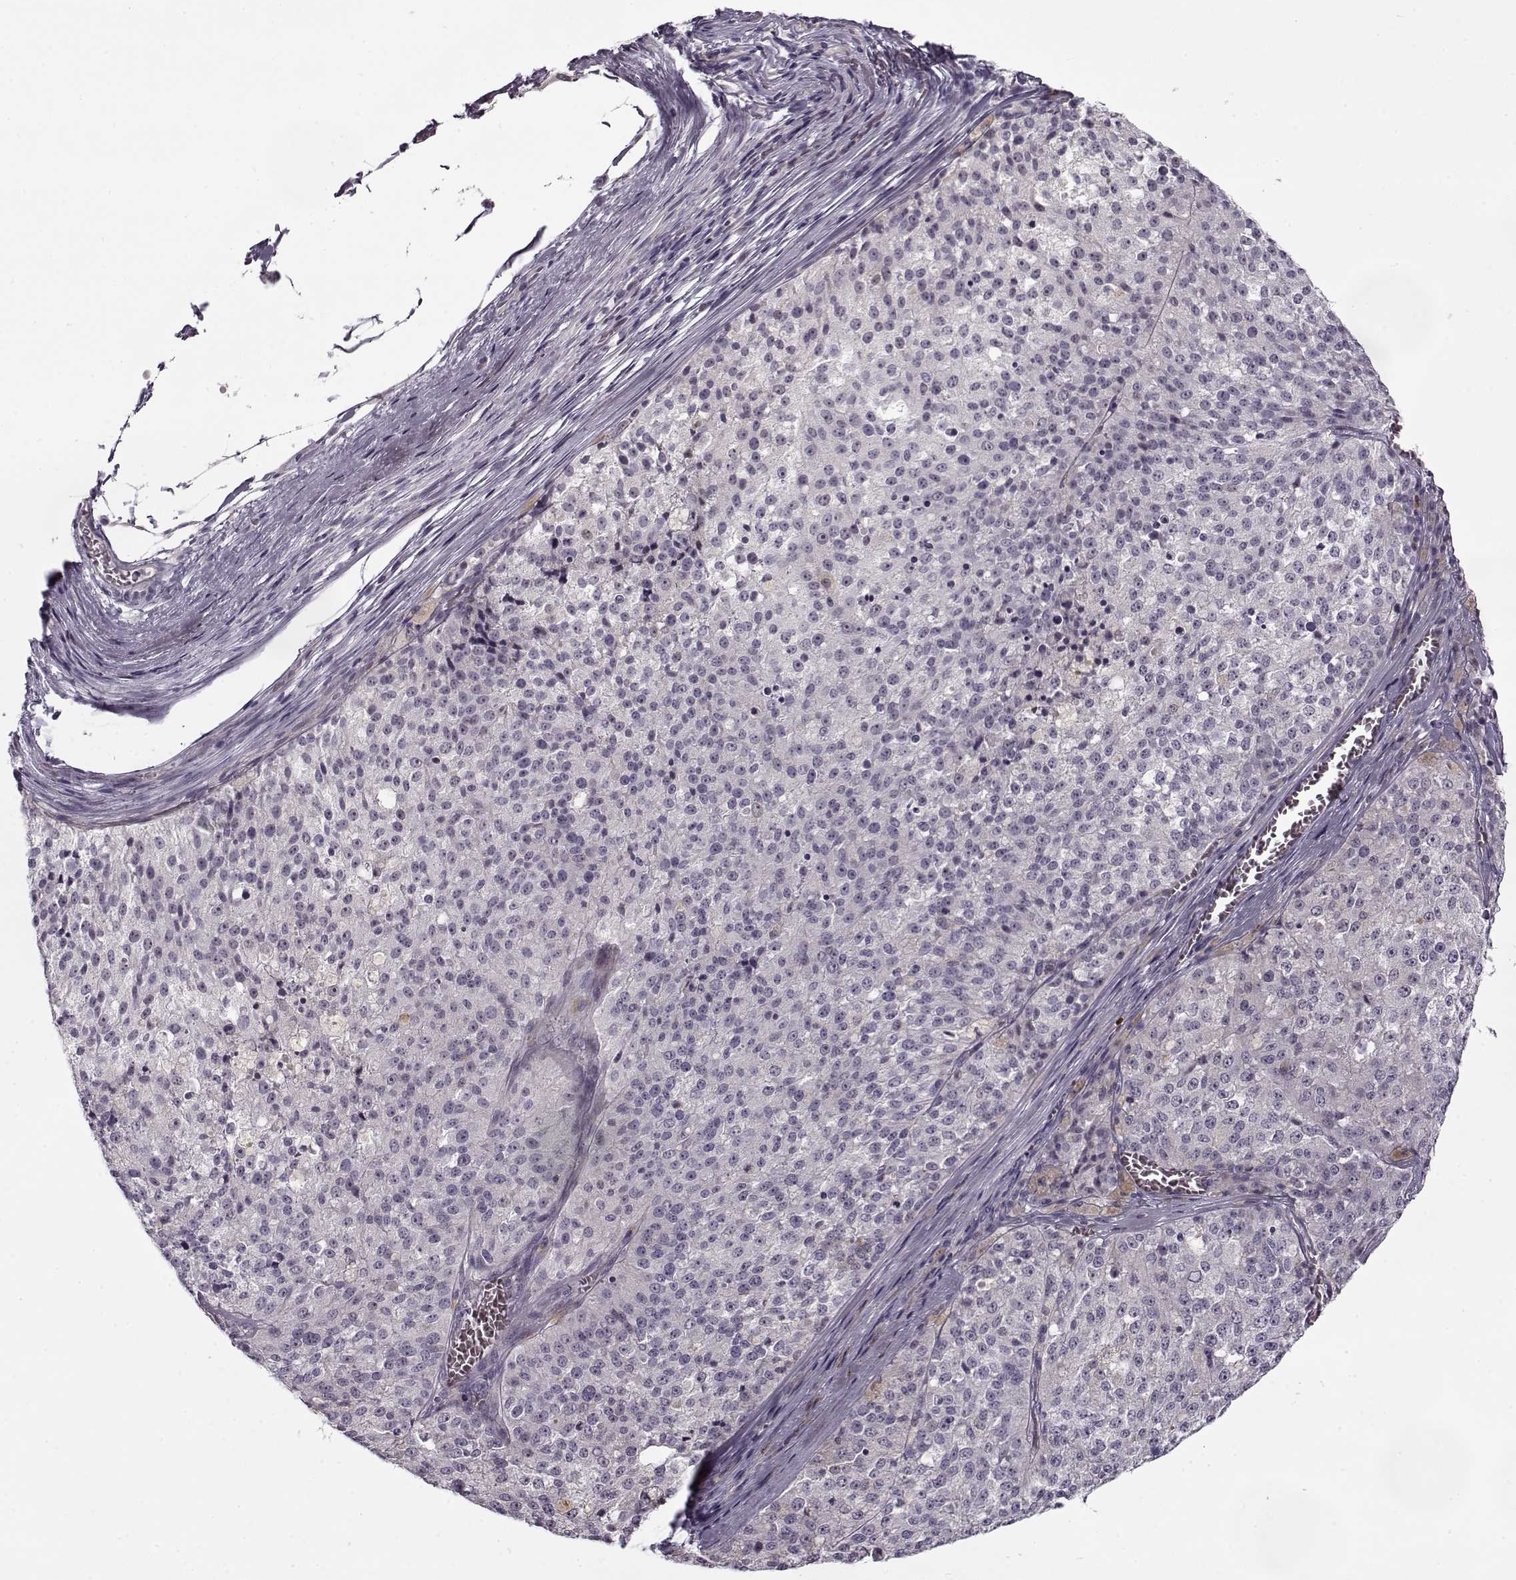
{"staining": {"intensity": "negative", "quantity": "none", "location": "none"}, "tissue": "melanoma", "cell_type": "Tumor cells", "image_type": "cancer", "snomed": [{"axis": "morphology", "description": "Malignant melanoma, Metastatic site"}, {"axis": "topography", "description": "Lymph node"}], "caption": "The micrograph displays no significant positivity in tumor cells of malignant melanoma (metastatic site).", "gene": "PNMT", "patient": {"sex": "female", "age": 64}}